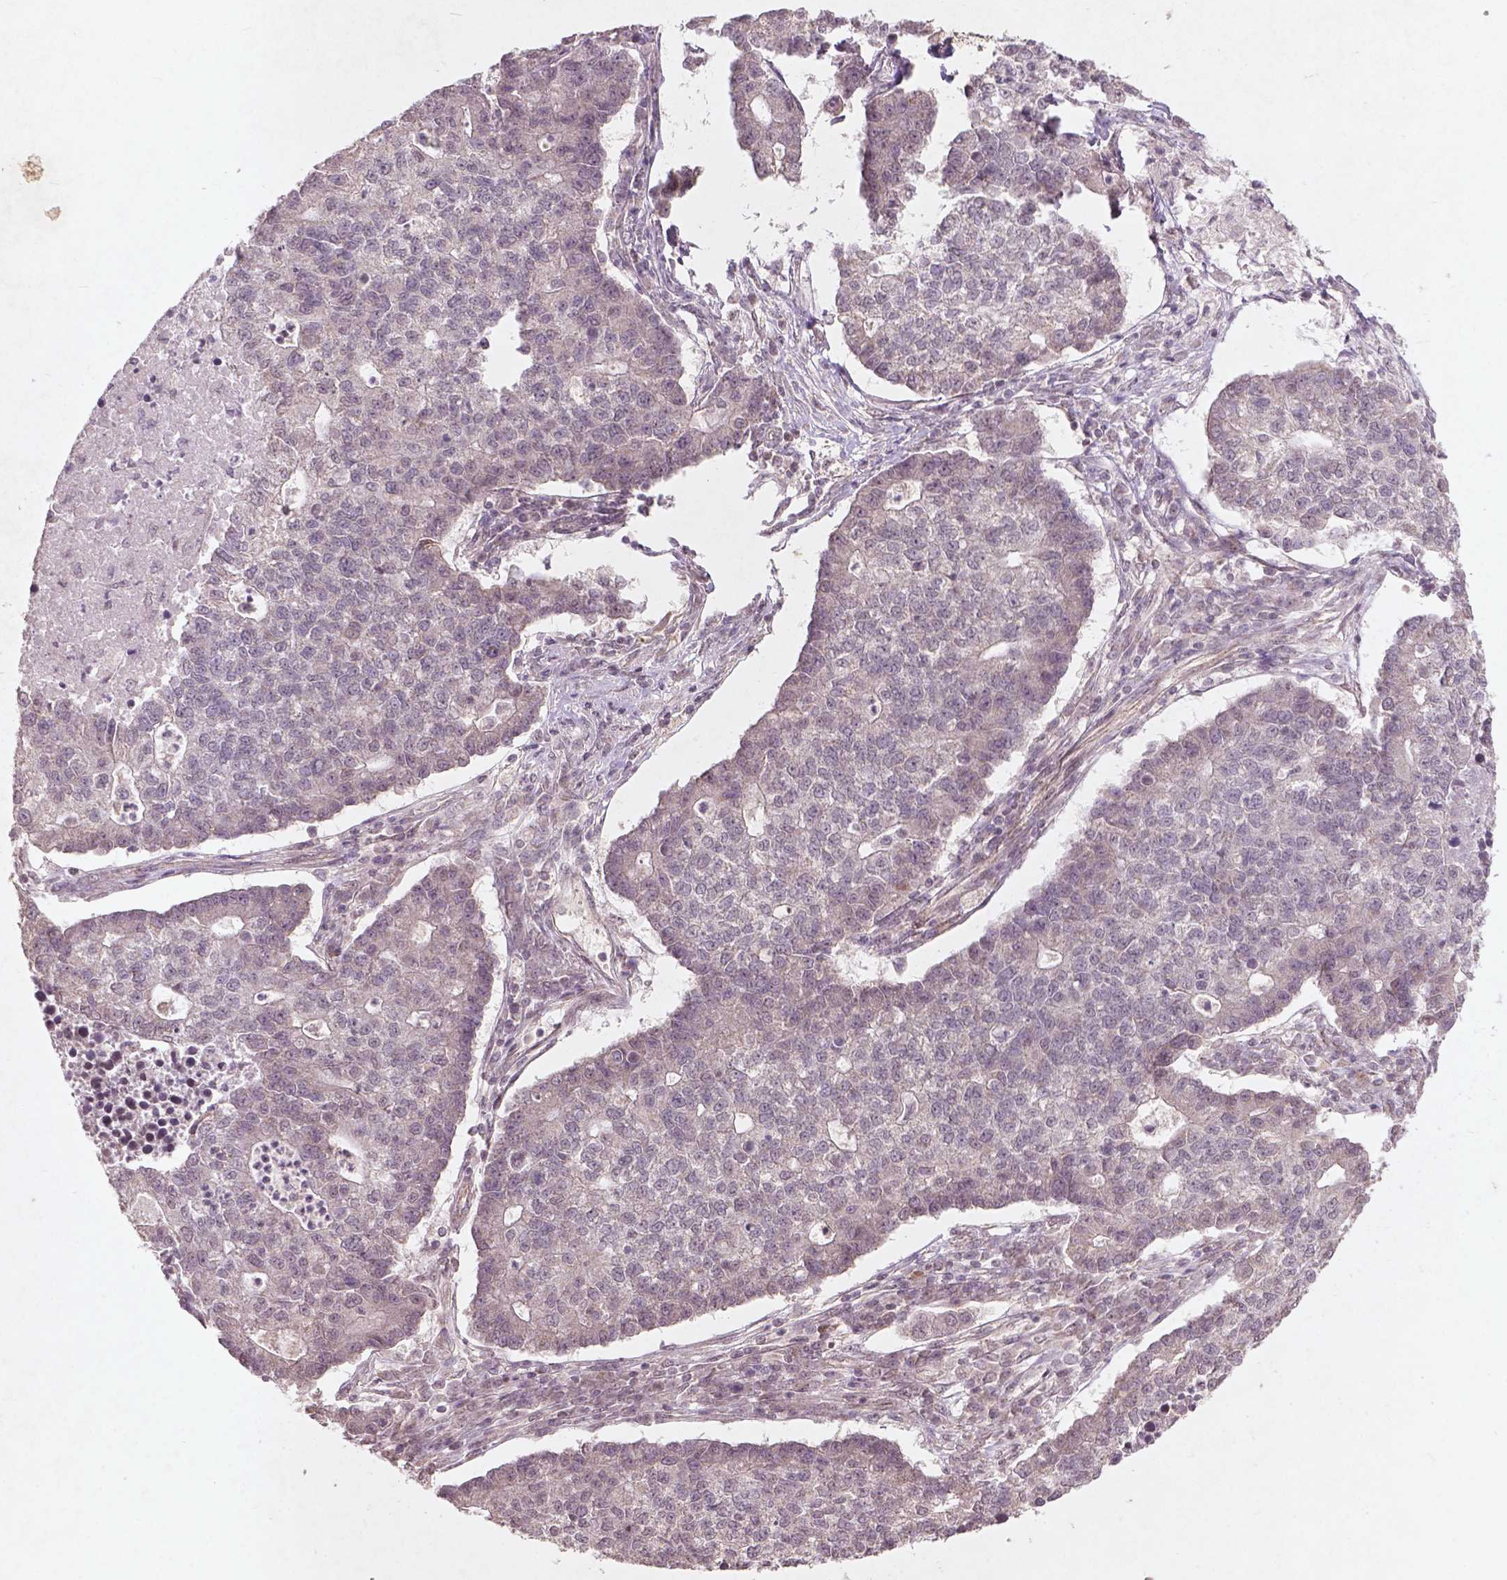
{"staining": {"intensity": "negative", "quantity": "none", "location": "none"}, "tissue": "lung cancer", "cell_type": "Tumor cells", "image_type": "cancer", "snomed": [{"axis": "morphology", "description": "Adenocarcinoma, NOS"}, {"axis": "topography", "description": "Lung"}], "caption": "Tumor cells show no significant protein positivity in adenocarcinoma (lung).", "gene": "SMAD2", "patient": {"sex": "male", "age": 57}}